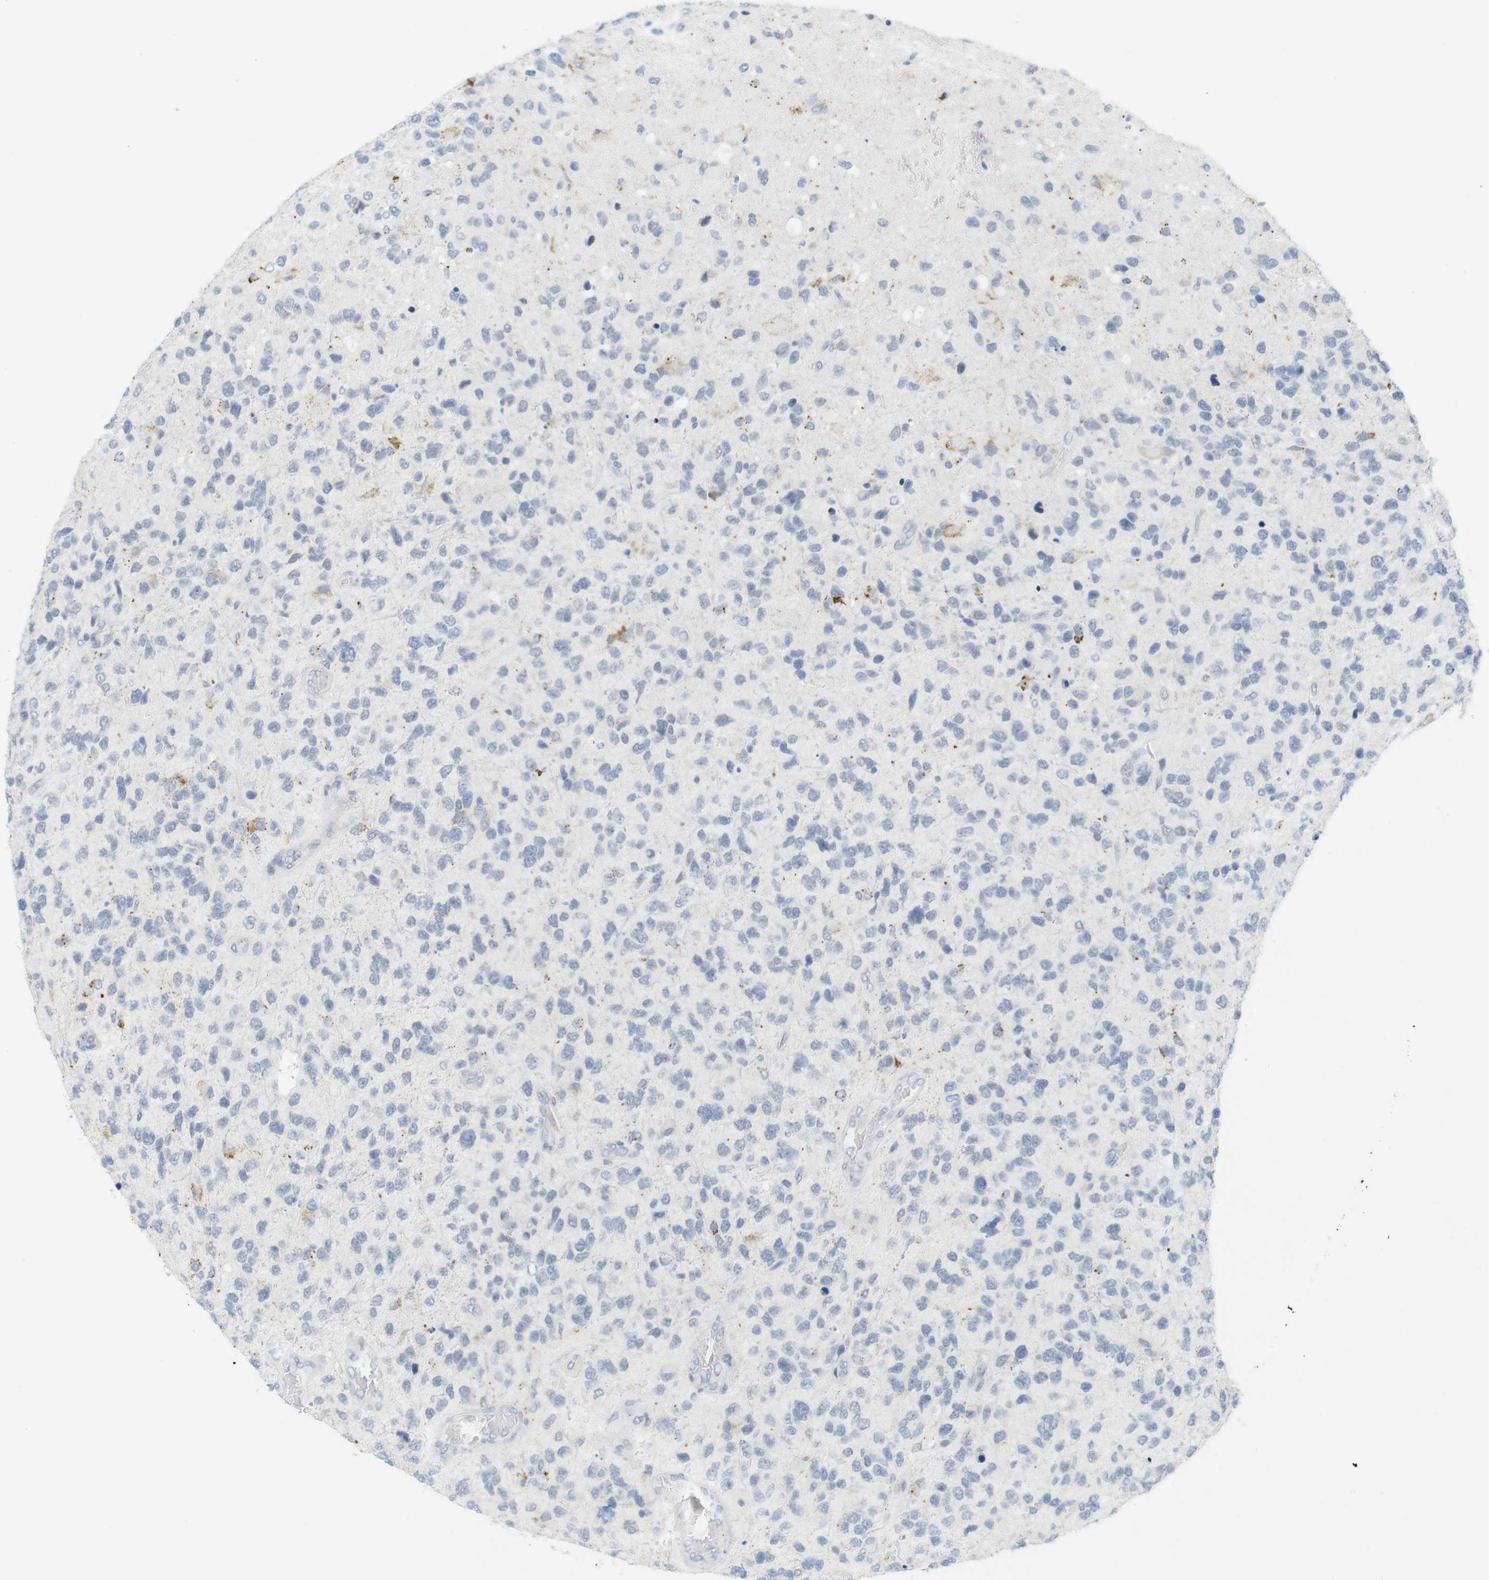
{"staining": {"intensity": "negative", "quantity": "none", "location": "none"}, "tissue": "glioma", "cell_type": "Tumor cells", "image_type": "cancer", "snomed": [{"axis": "morphology", "description": "Glioma, malignant, High grade"}, {"axis": "topography", "description": "Brain"}], "caption": "Tumor cells show no significant protein staining in malignant high-grade glioma. The staining was performed using DAB to visualize the protein expression in brown, while the nuclei were stained in blue with hematoxylin (Magnification: 20x).", "gene": "YIPF1", "patient": {"sex": "female", "age": 58}}